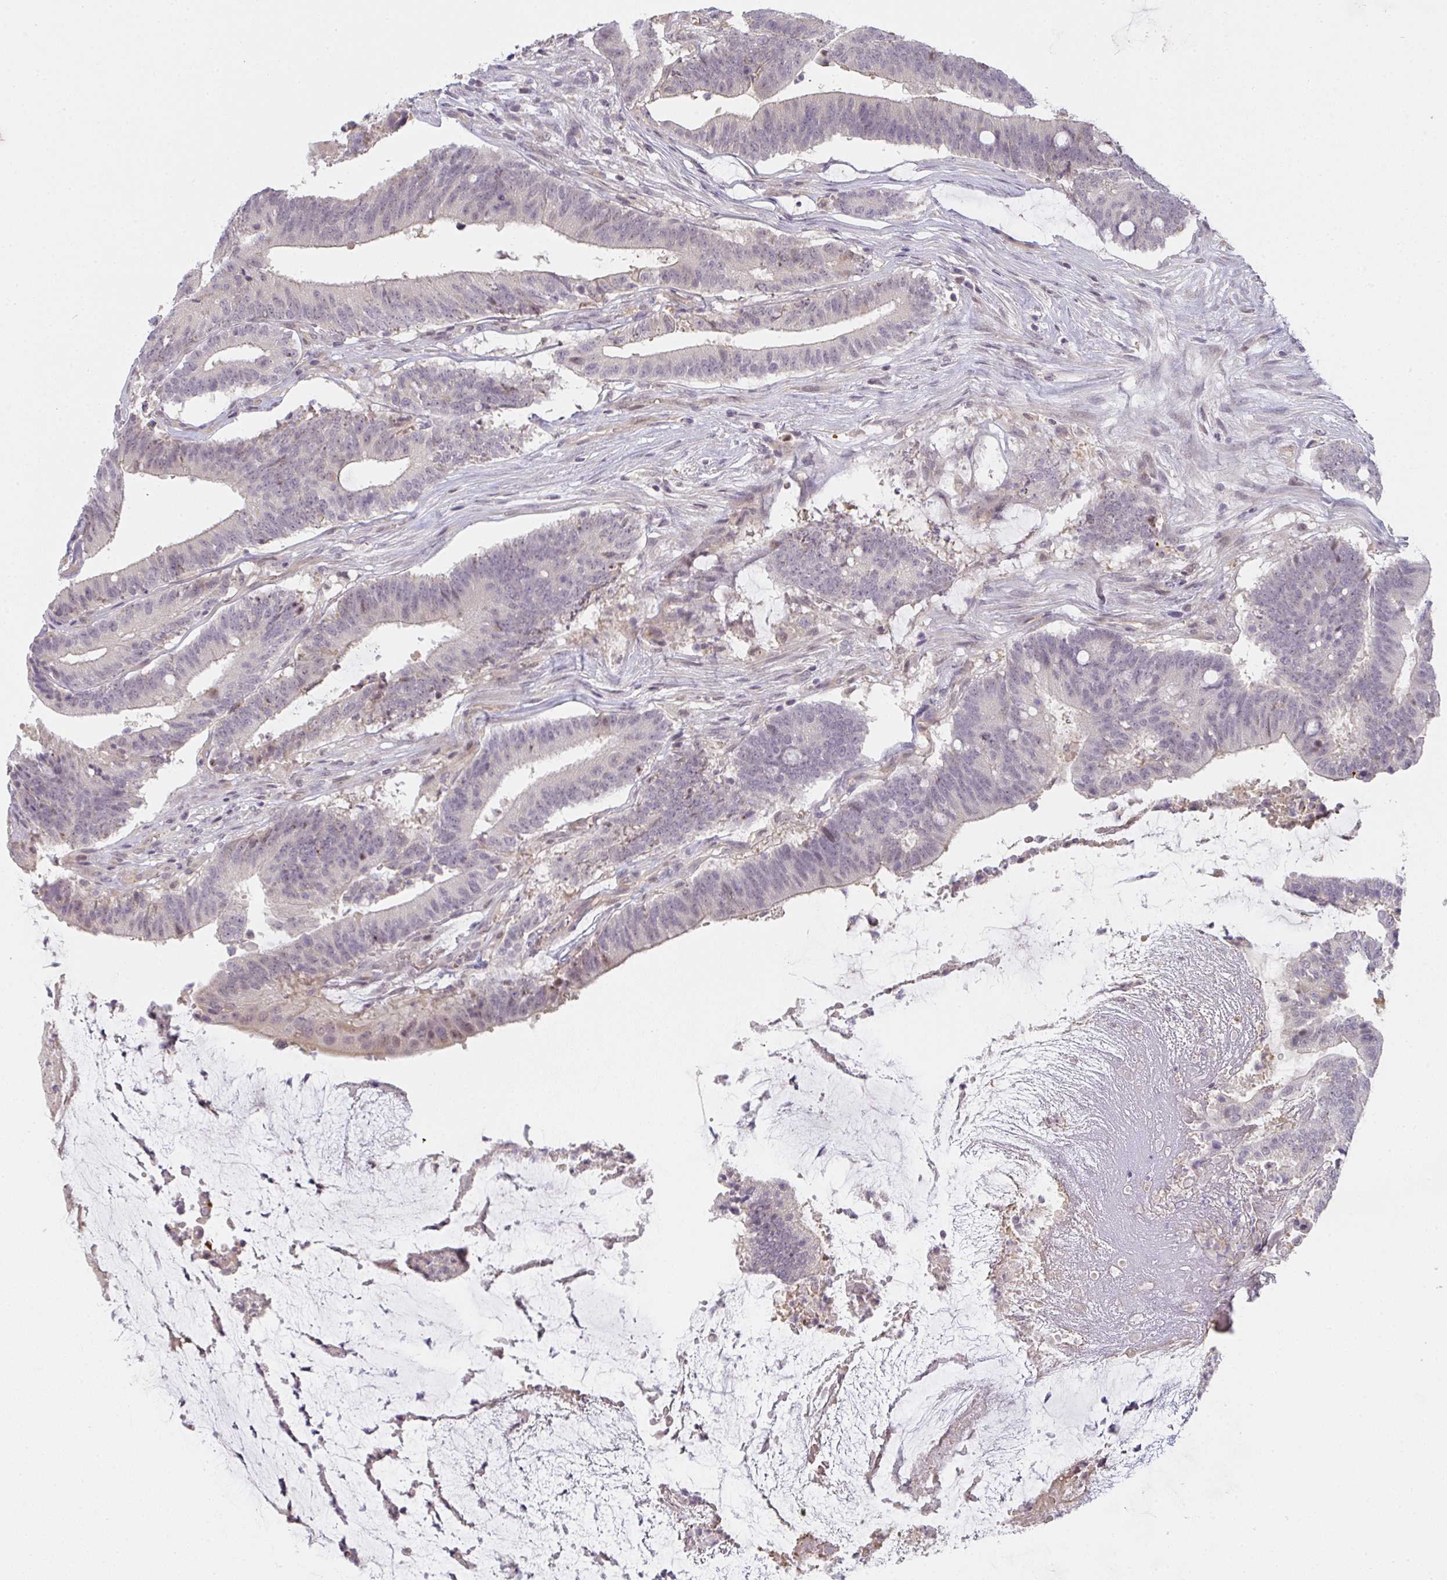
{"staining": {"intensity": "weak", "quantity": "<25%", "location": "nuclear"}, "tissue": "colorectal cancer", "cell_type": "Tumor cells", "image_type": "cancer", "snomed": [{"axis": "morphology", "description": "Adenocarcinoma, NOS"}, {"axis": "topography", "description": "Colon"}], "caption": "High magnification brightfield microscopy of colorectal adenocarcinoma stained with DAB (brown) and counterstained with hematoxylin (blue): tumor cells show no significant expression.", "gene": "GSDMB", "patient": {"sex": "female", "age": 43}}